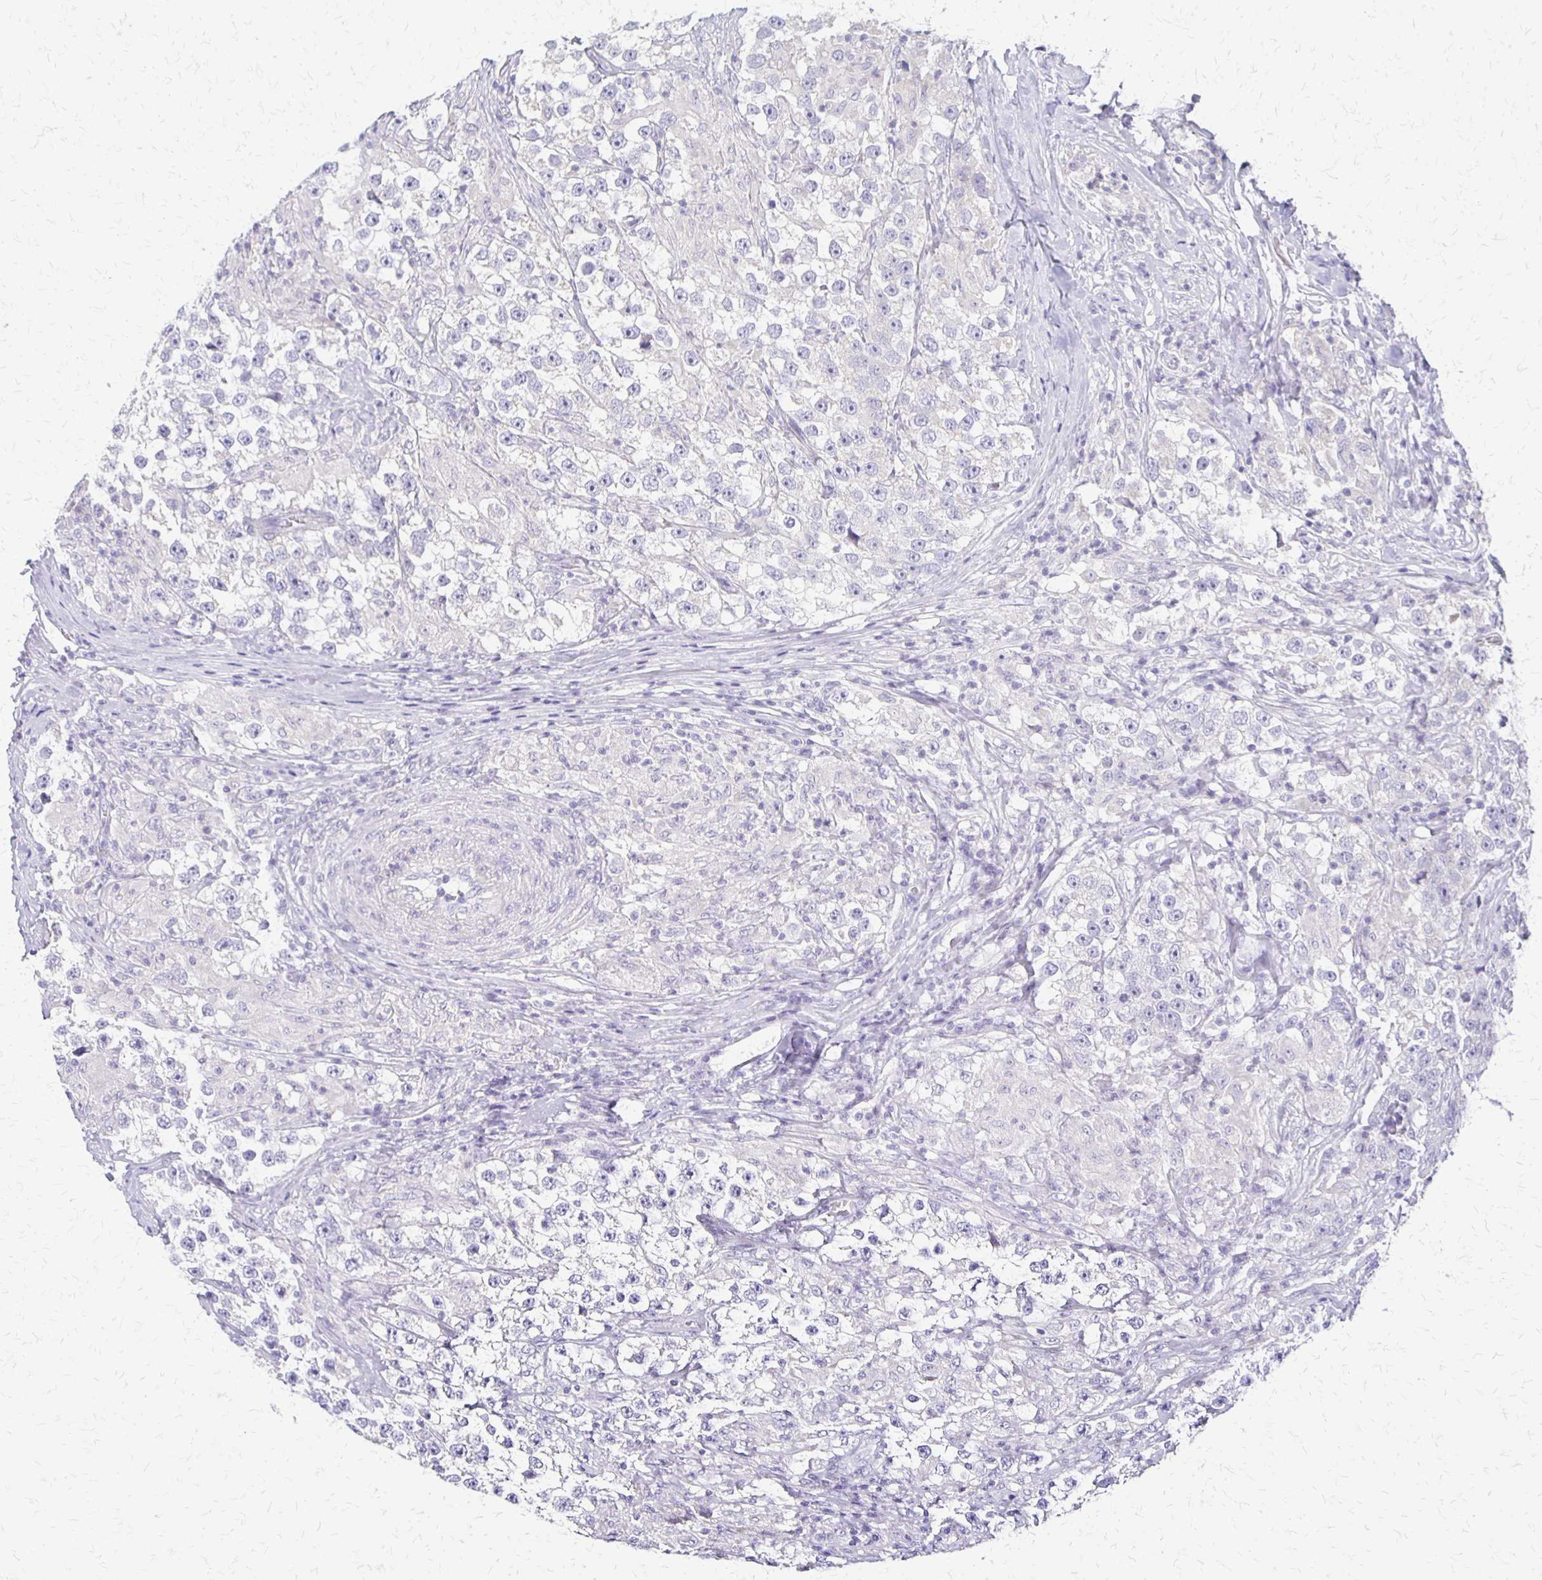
{"staining": {"intensity": "negative", "quantity": "none", "location": "none"}, "tissue": "testis cancer", "cell_type": "Tumor cells", "image_type": "cancer", "snomed": [{"axis": "morphology", "description": "Seminoma, NOS"}, {"axis": "topography", "description": "Testis"}], "caption": "Immunohistochemistry histopathology image of neoplastic tissue: human testis cancer stained with DAB (3,3'-diaminobenzidine) demonstrates no significant protein expression in tumor cells. (DAB IHC visualized using brightfield microscopy, high magnification).", "gene": "RHOC", "patient": {"sex": "male", "age": 46}}